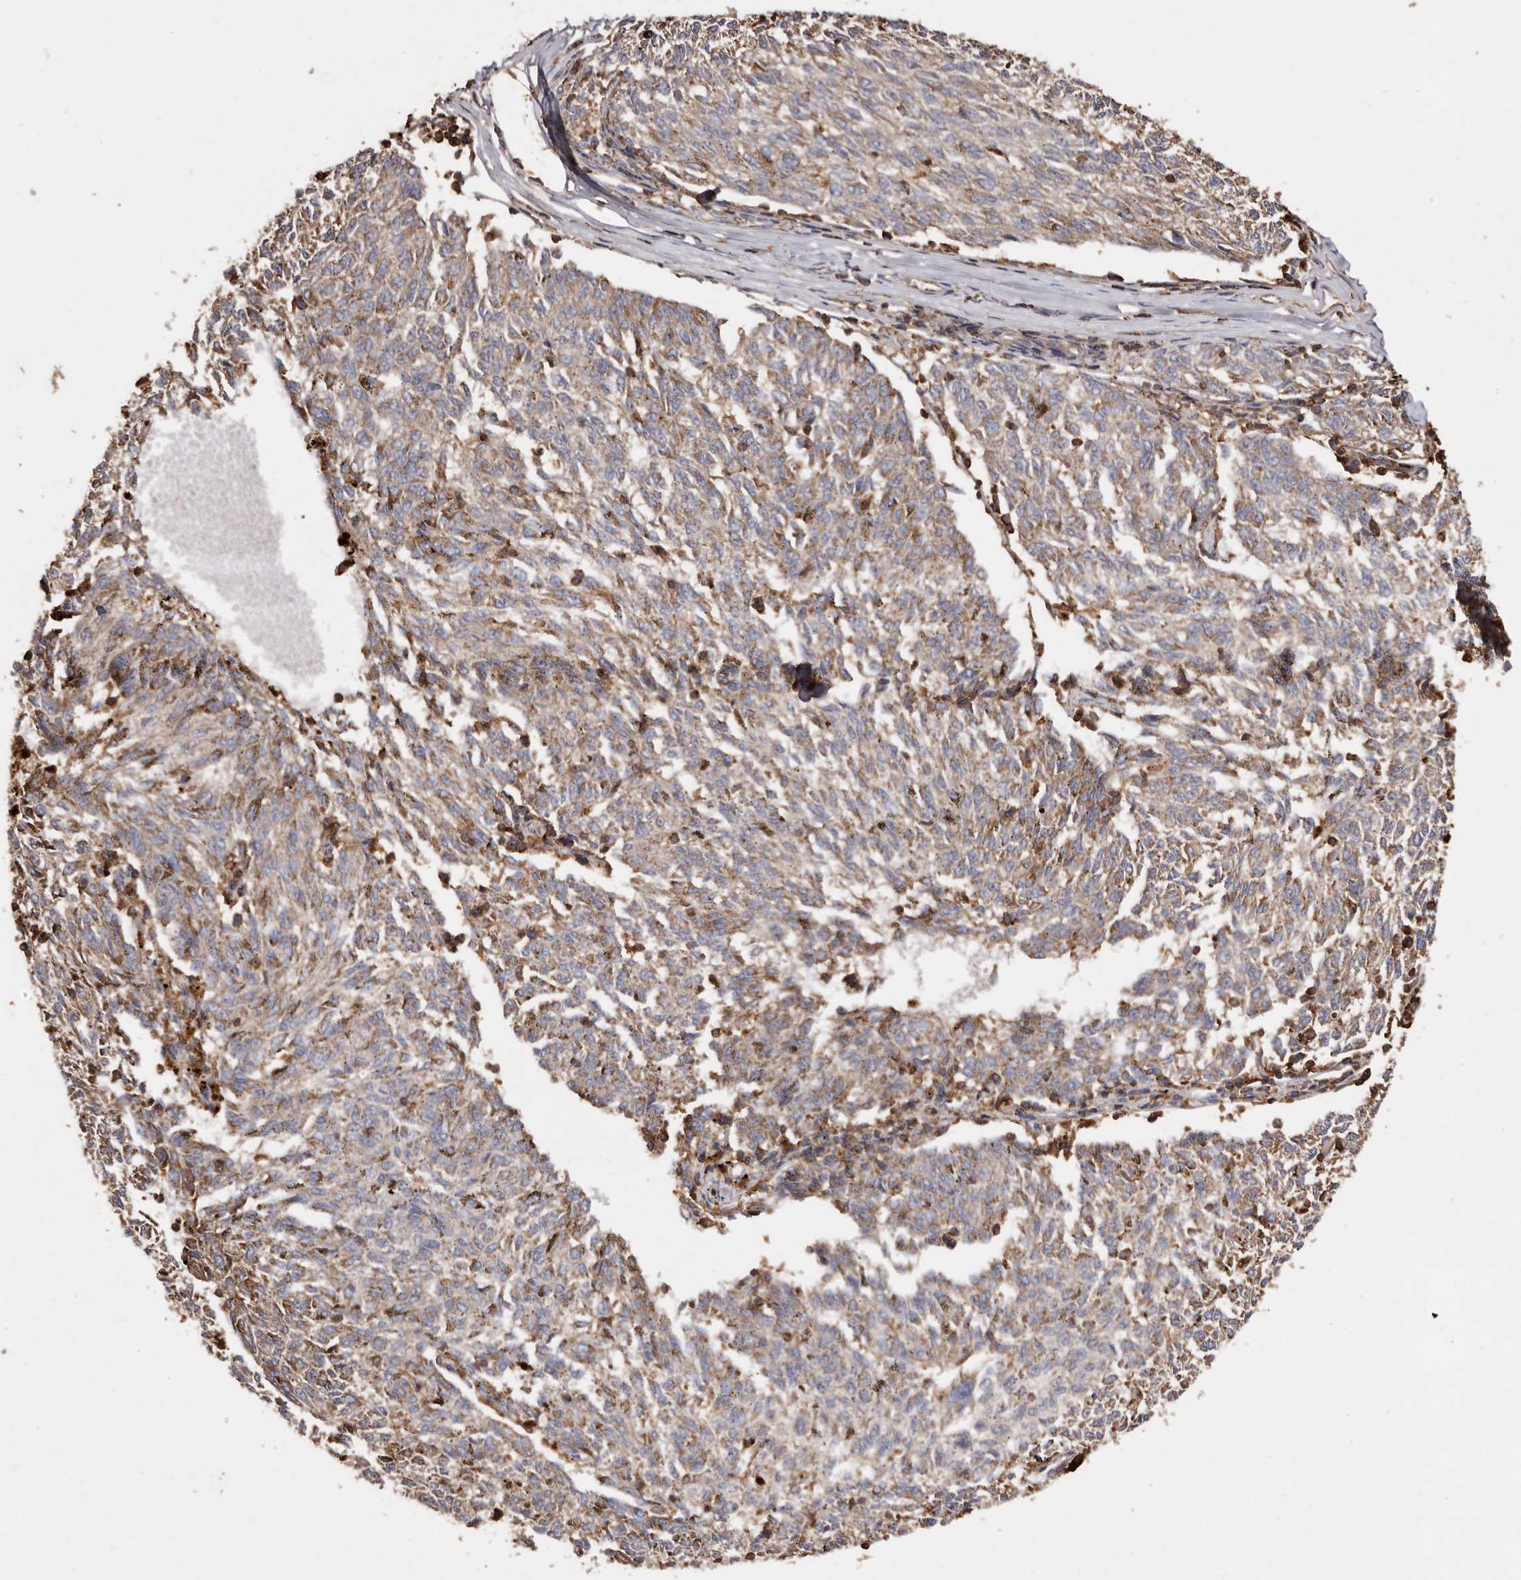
{"staining": {"intensity": "weak", "quantity": "25%-75%", "location": "cytoplasmic/membranous"}, "tissue": "melanoma", "cell_type": "Tumor cells", "image_type": "cancer", "snomed": [{"axis": "morphology", "description": "Malignant melanoma, NOS"}, {"axis": "topography", "description": "Skin"}], "caption": "Malignant melanoma tissue displays weak cytoplasmic/membranous staining in about 25%-75% of tumor cells The protein is shown in brown color, while the nuclei are stained blue.", "gene": "COQ8B", "patient": {"sex": "female", "age": 72}}